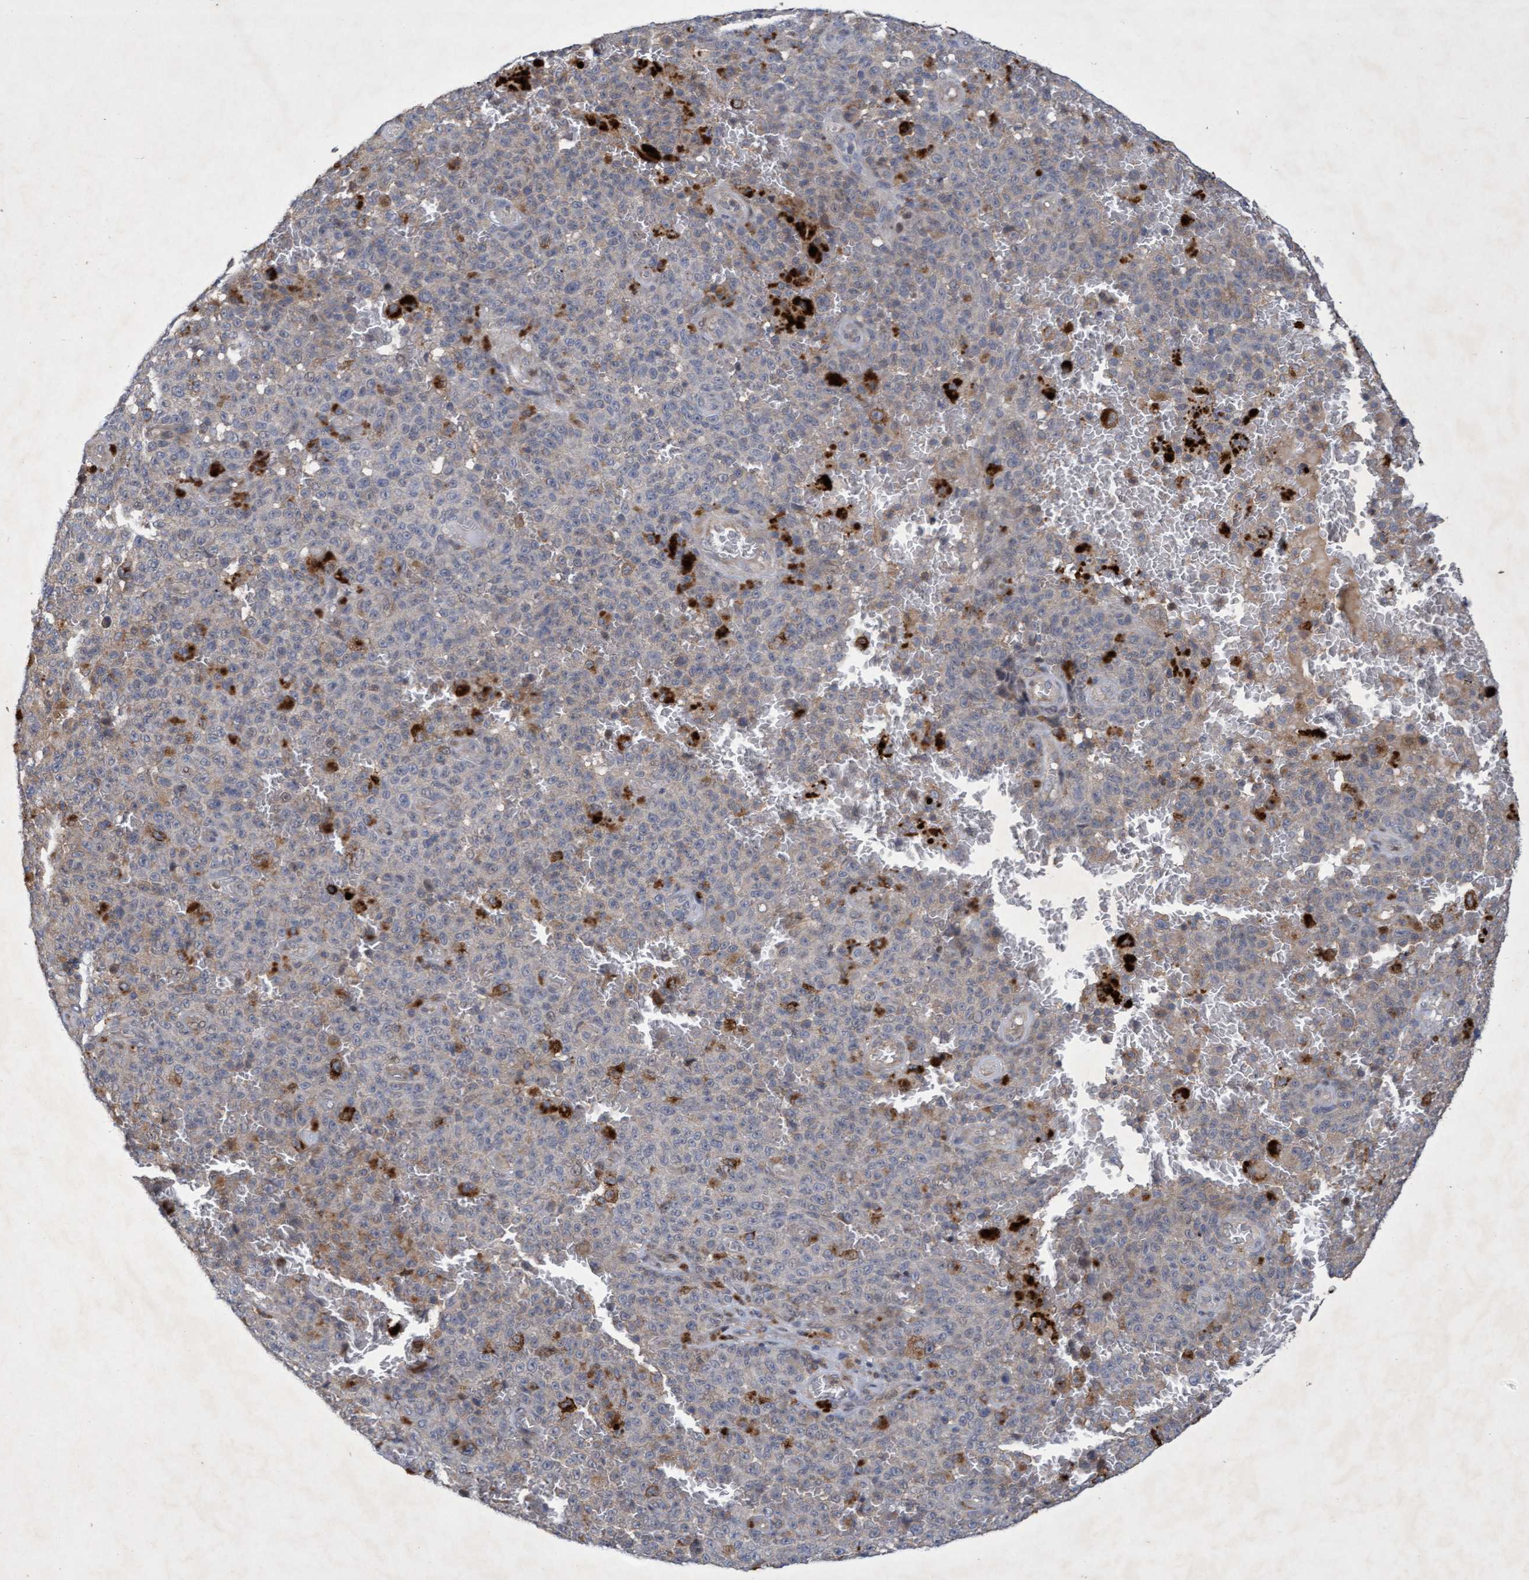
{"staining": {"intensity": "moderate", "quantity": "<25%", "location": "cytoplasmic/membranous"}, "tissue": "melanoma", "cell_type": "Tumor cells", "image_type": "cancer", "snomed": [{"axis": "morphology", "description": "Malignant melanoma, NOS"}, {"axis": "topography", "description": "Skin"}], "caption": "Human melanoma stained for a protein (brown) demonstrates moderate cytoplasmic/membranous positive expression in approximately <25% of tumor cells.", "gene": "ZNF677", "patient": {"sex": "female", "age": 82}}